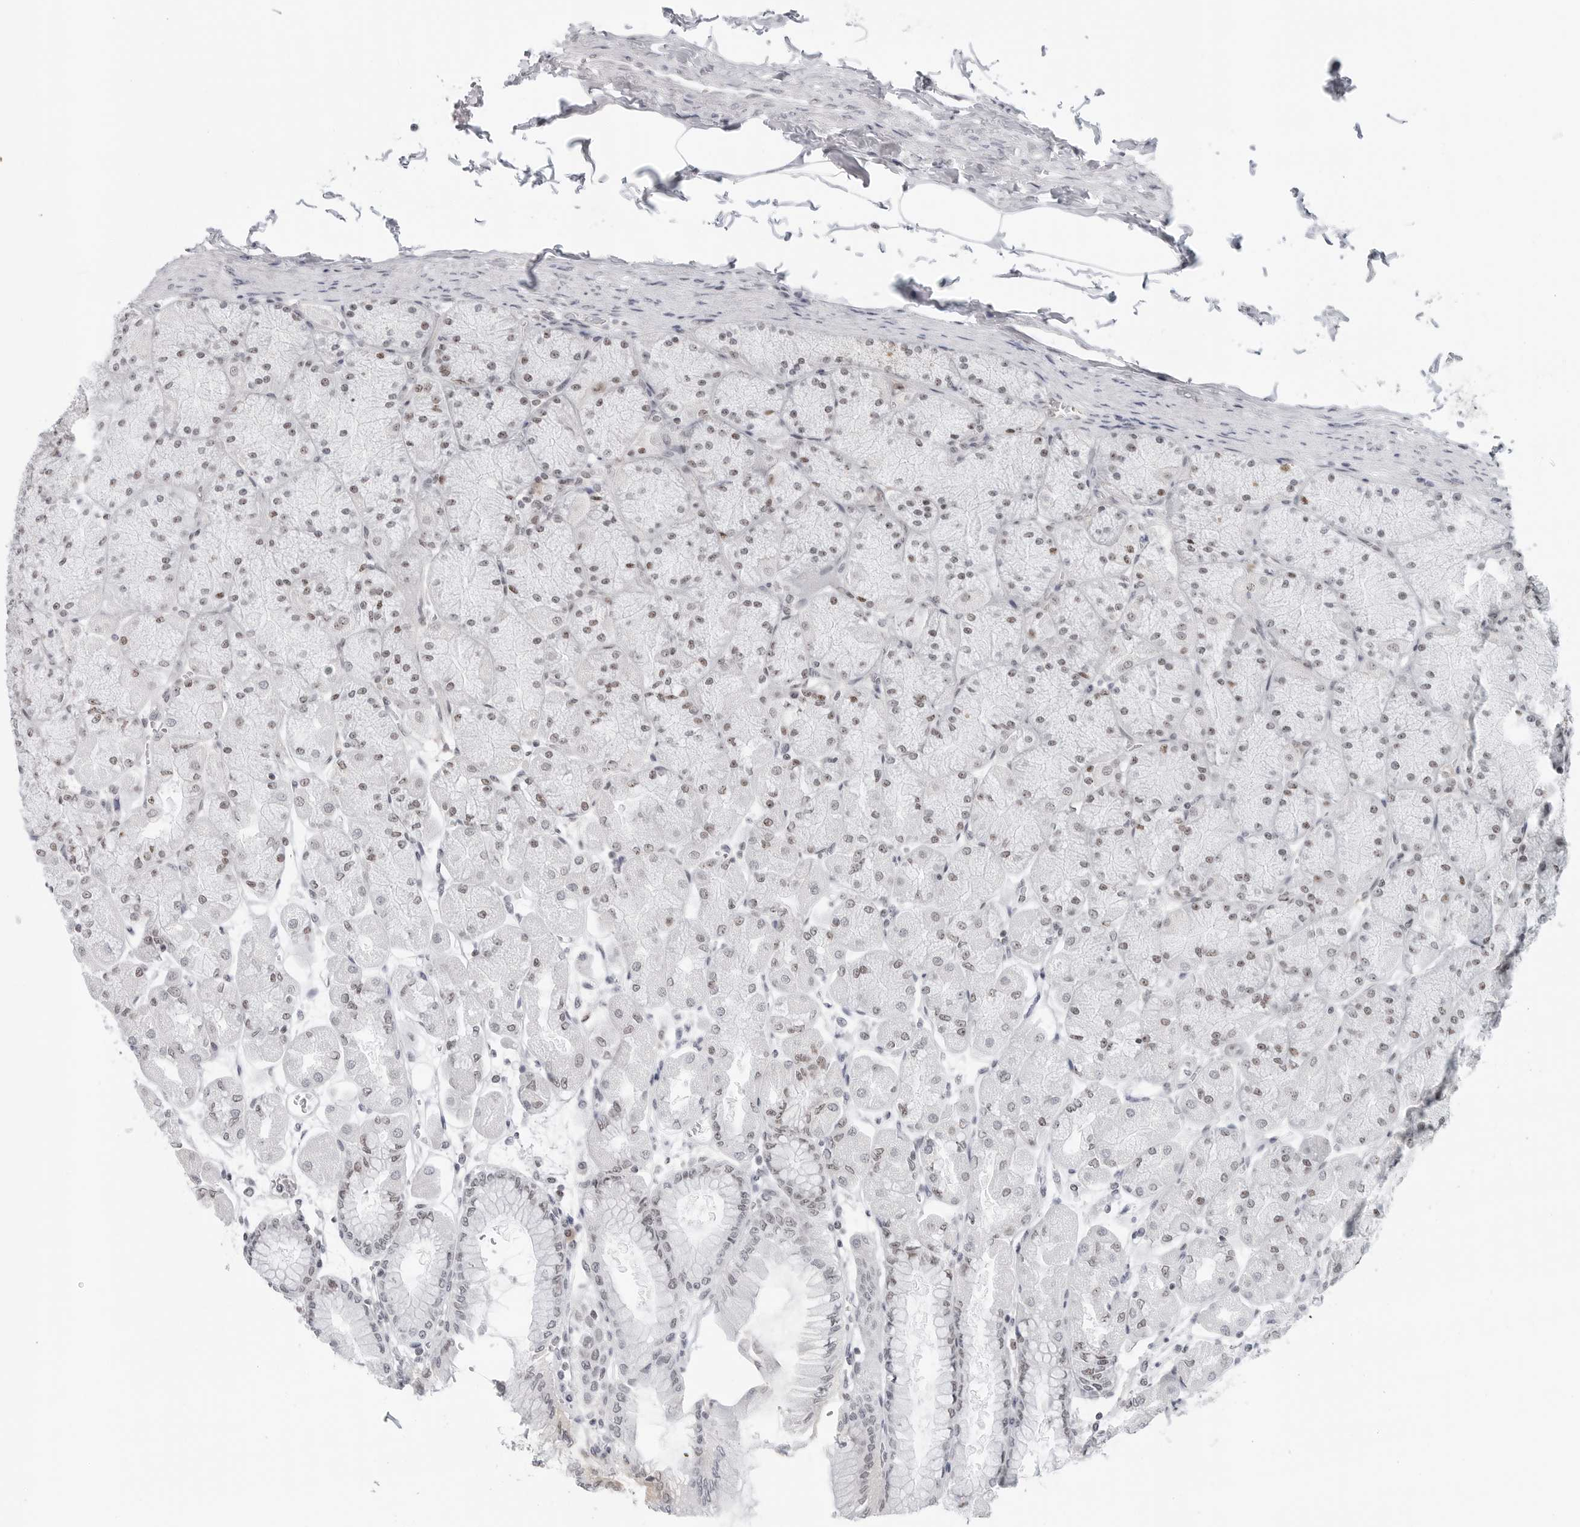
{"staining": {"intensity": "moderate", "quantity": "25%-75%", "location": "nuclear"}, "tissue": "stomach", "cell_type": "Glandular cells", "image_type": "normal", "snomed": [{"axis": "morphology", "description": "Normal tissue, NOS"}, {"axis": "topography", "description": "Stomach, upper"}], "caption": "Protein staining demonstrates moderate nuclear positivity in about 25%-75% of glandular cells in benign stomach. The staining was performed using DAB, with brown indicating positive protein expression. Nuclei are stained blue with hematoxylin.", "gene": "WRAP53", "patient": {"sex": "female", "age": 56}}